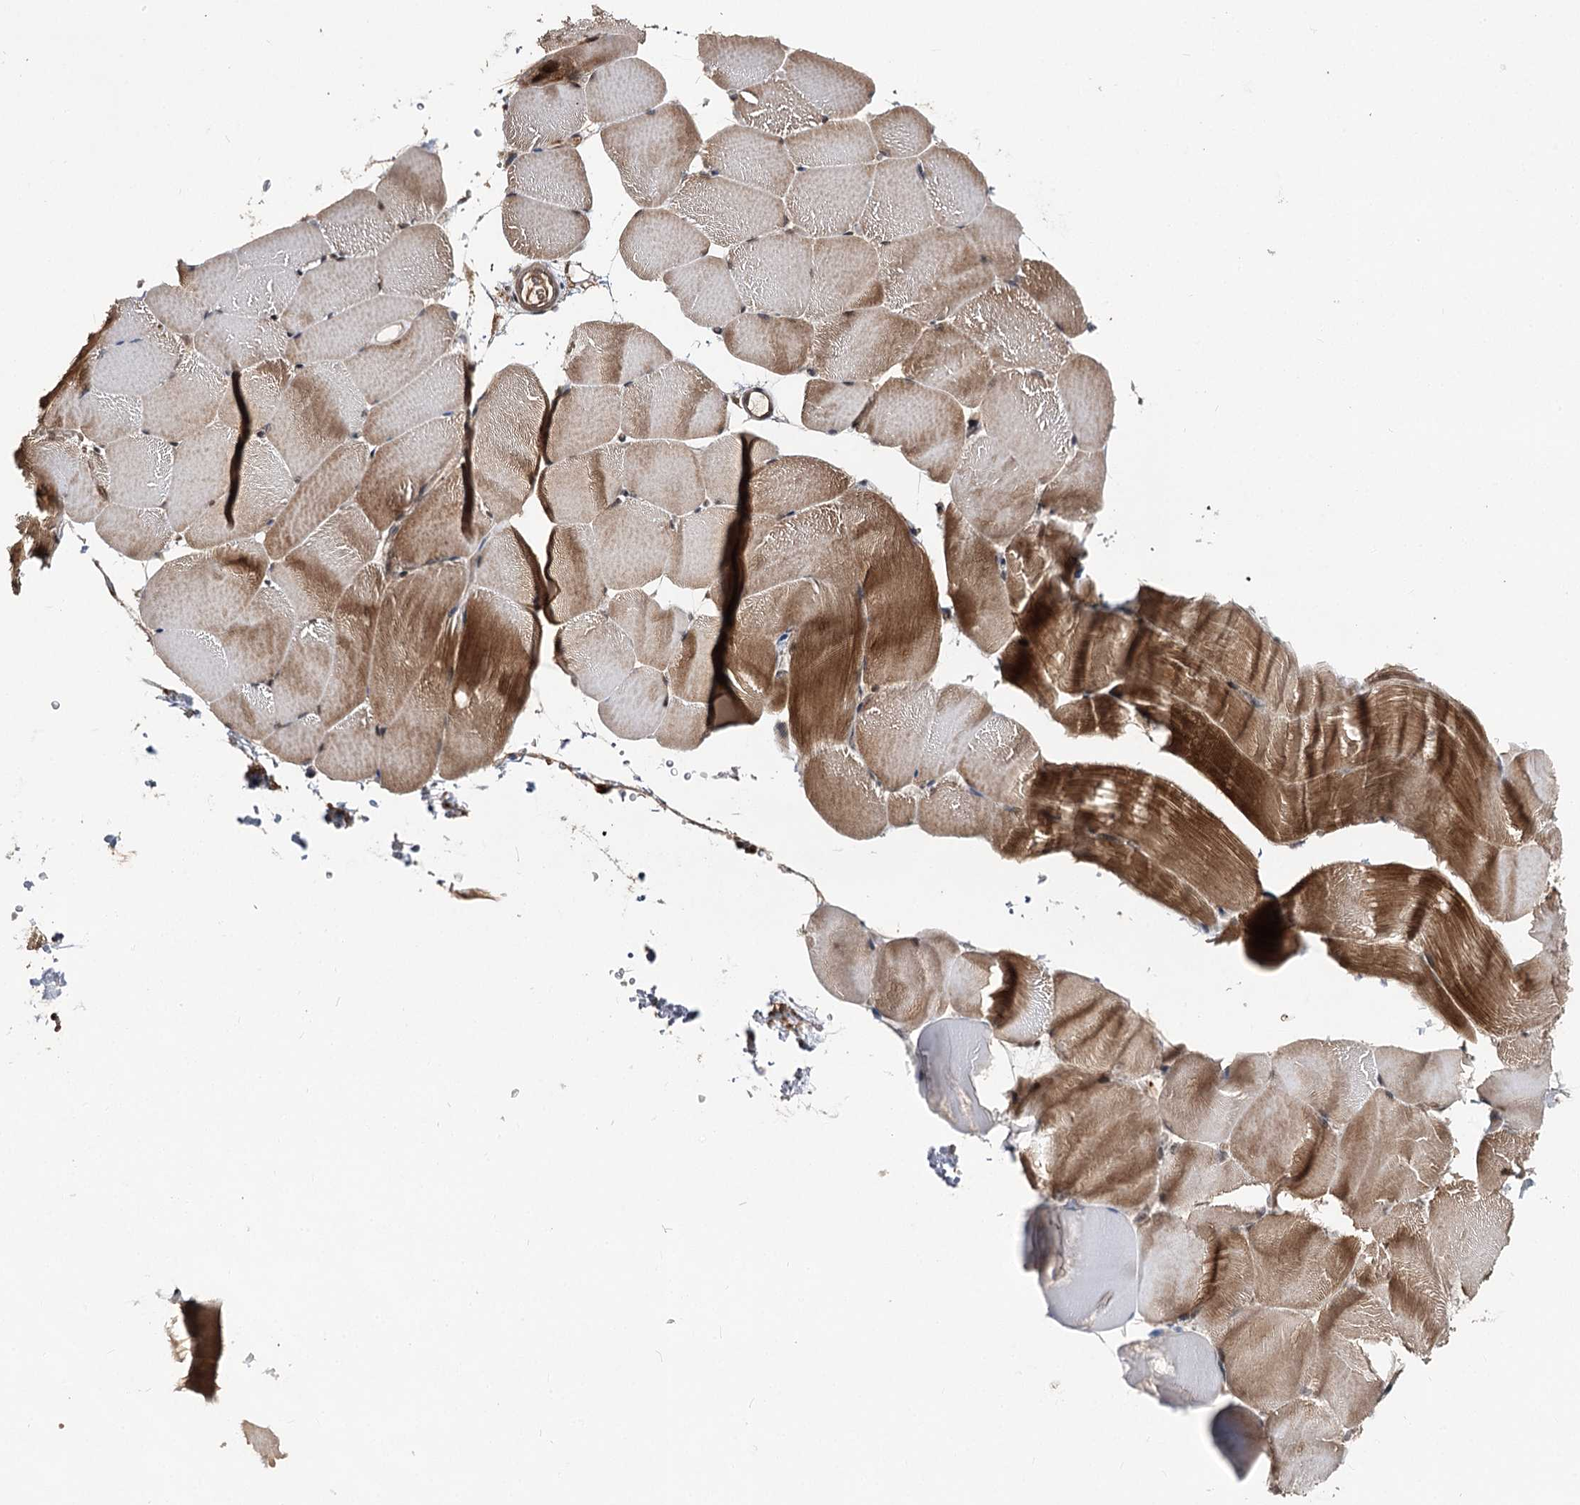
{"staining": {"intensity": "strong", "quantity": ">75%", "location": "cytoplasmic/membranous,nuclear"}, "tissue": "skeletal muscle", "cell_type": "Myocytes", "image_type": "normal", "snomed": [{"axis": "morphology", "description": "Normal tissue, NOS"}, {"axis": "topography", "description": "Skeletal muscle"}, {"axis": "topography", "description": "Parathyroid gland"}], "caption": "A histopathology image of human skeletal muscle stained for a protein exhibits strong cytoplasmic/membranous,nuclear brown staining in myocytes. The protein of interest is shown in brown color, while the nuclei are stained blue.", "gene": "FAM53B", "patient": {"sex": "female", "age": 37}}